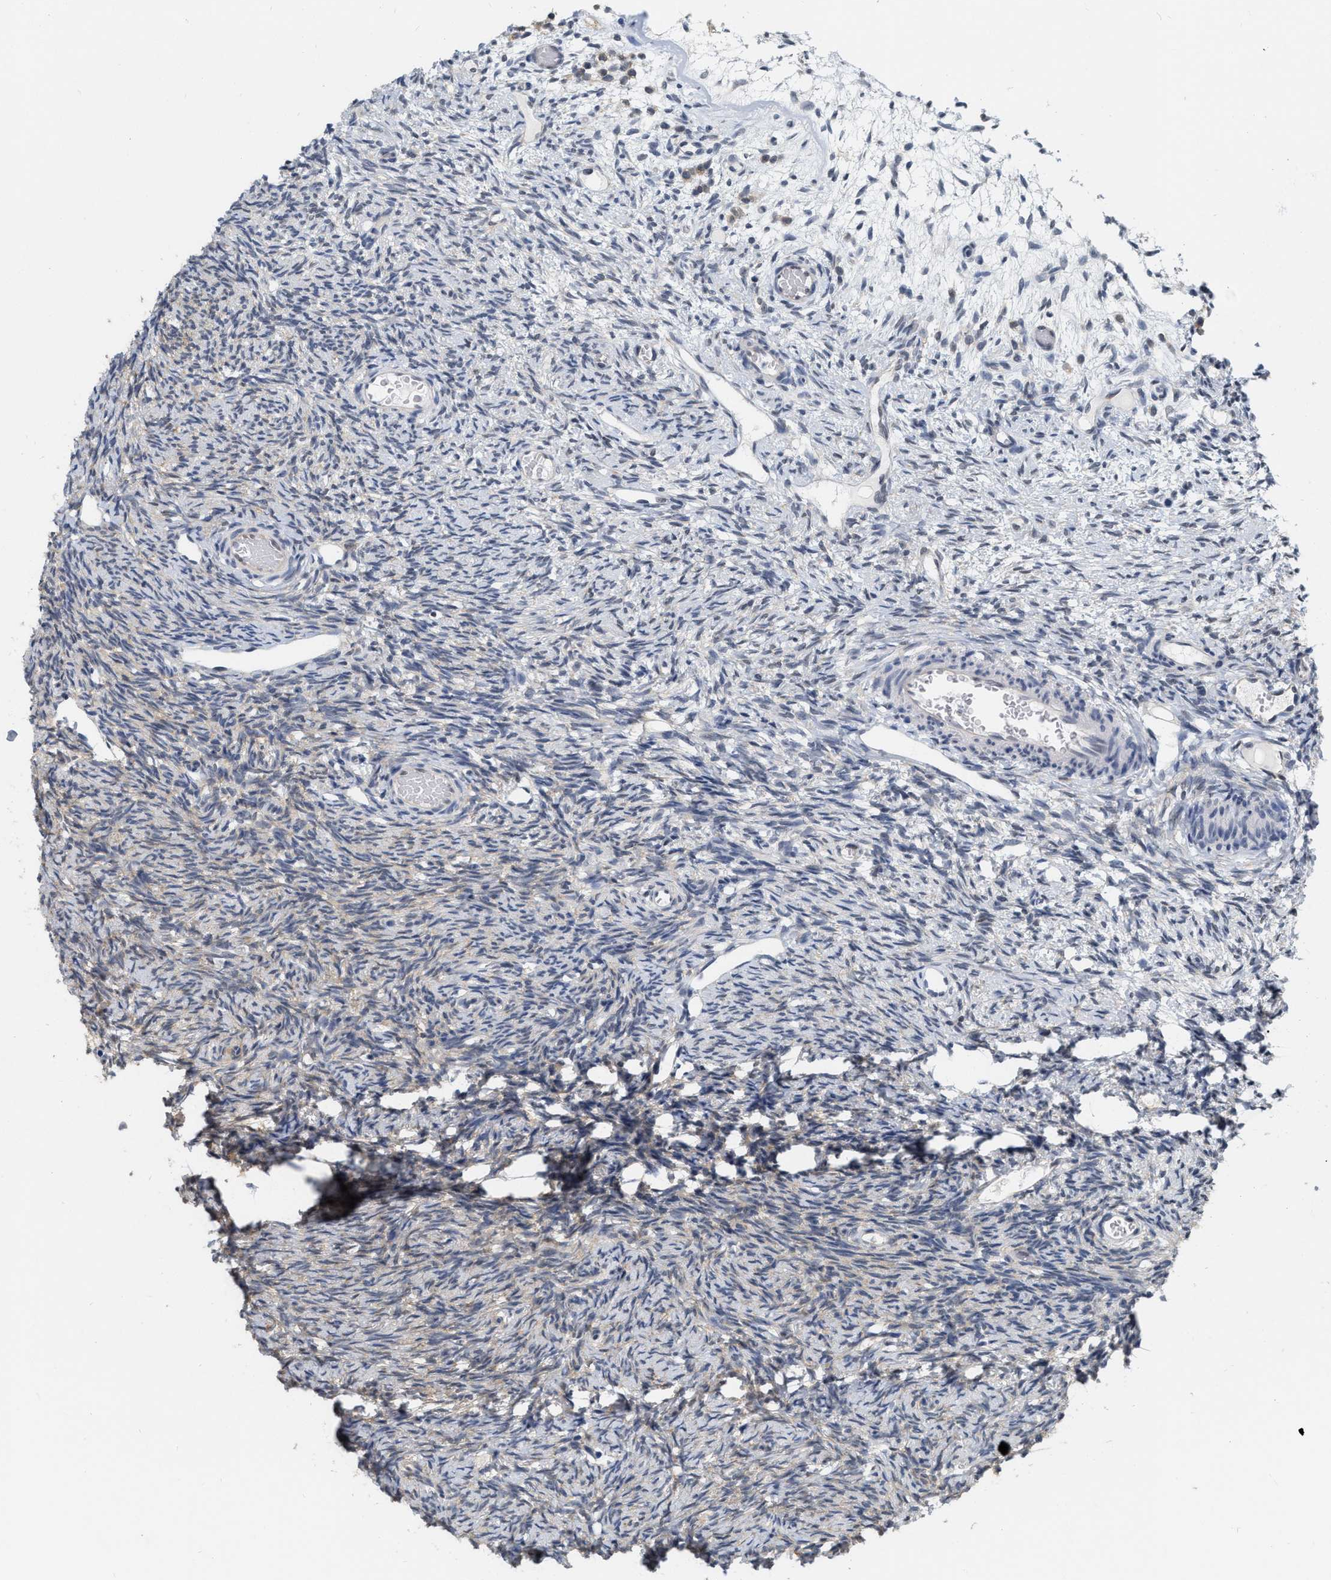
{"staining": {"intensity": "weak", "quantity": ">75%", "location": "cytoplasmic/membranous"}, "tissue": "ovary", "cell_type": "Follicle cells", "image_type": "normal", "snomed": [{"axis": "morphology", "description": "Normal tissue, NOS"}, {"axis": "topography", "description": "Ovary"}], "caption": "Follicle cells demonstrate low levels of weak cytoplasmic/membranous expression in about >75% of cells in normal ovary.", "gene": "RUVBL1", "patient": {"sex": "female", "age": 33}}